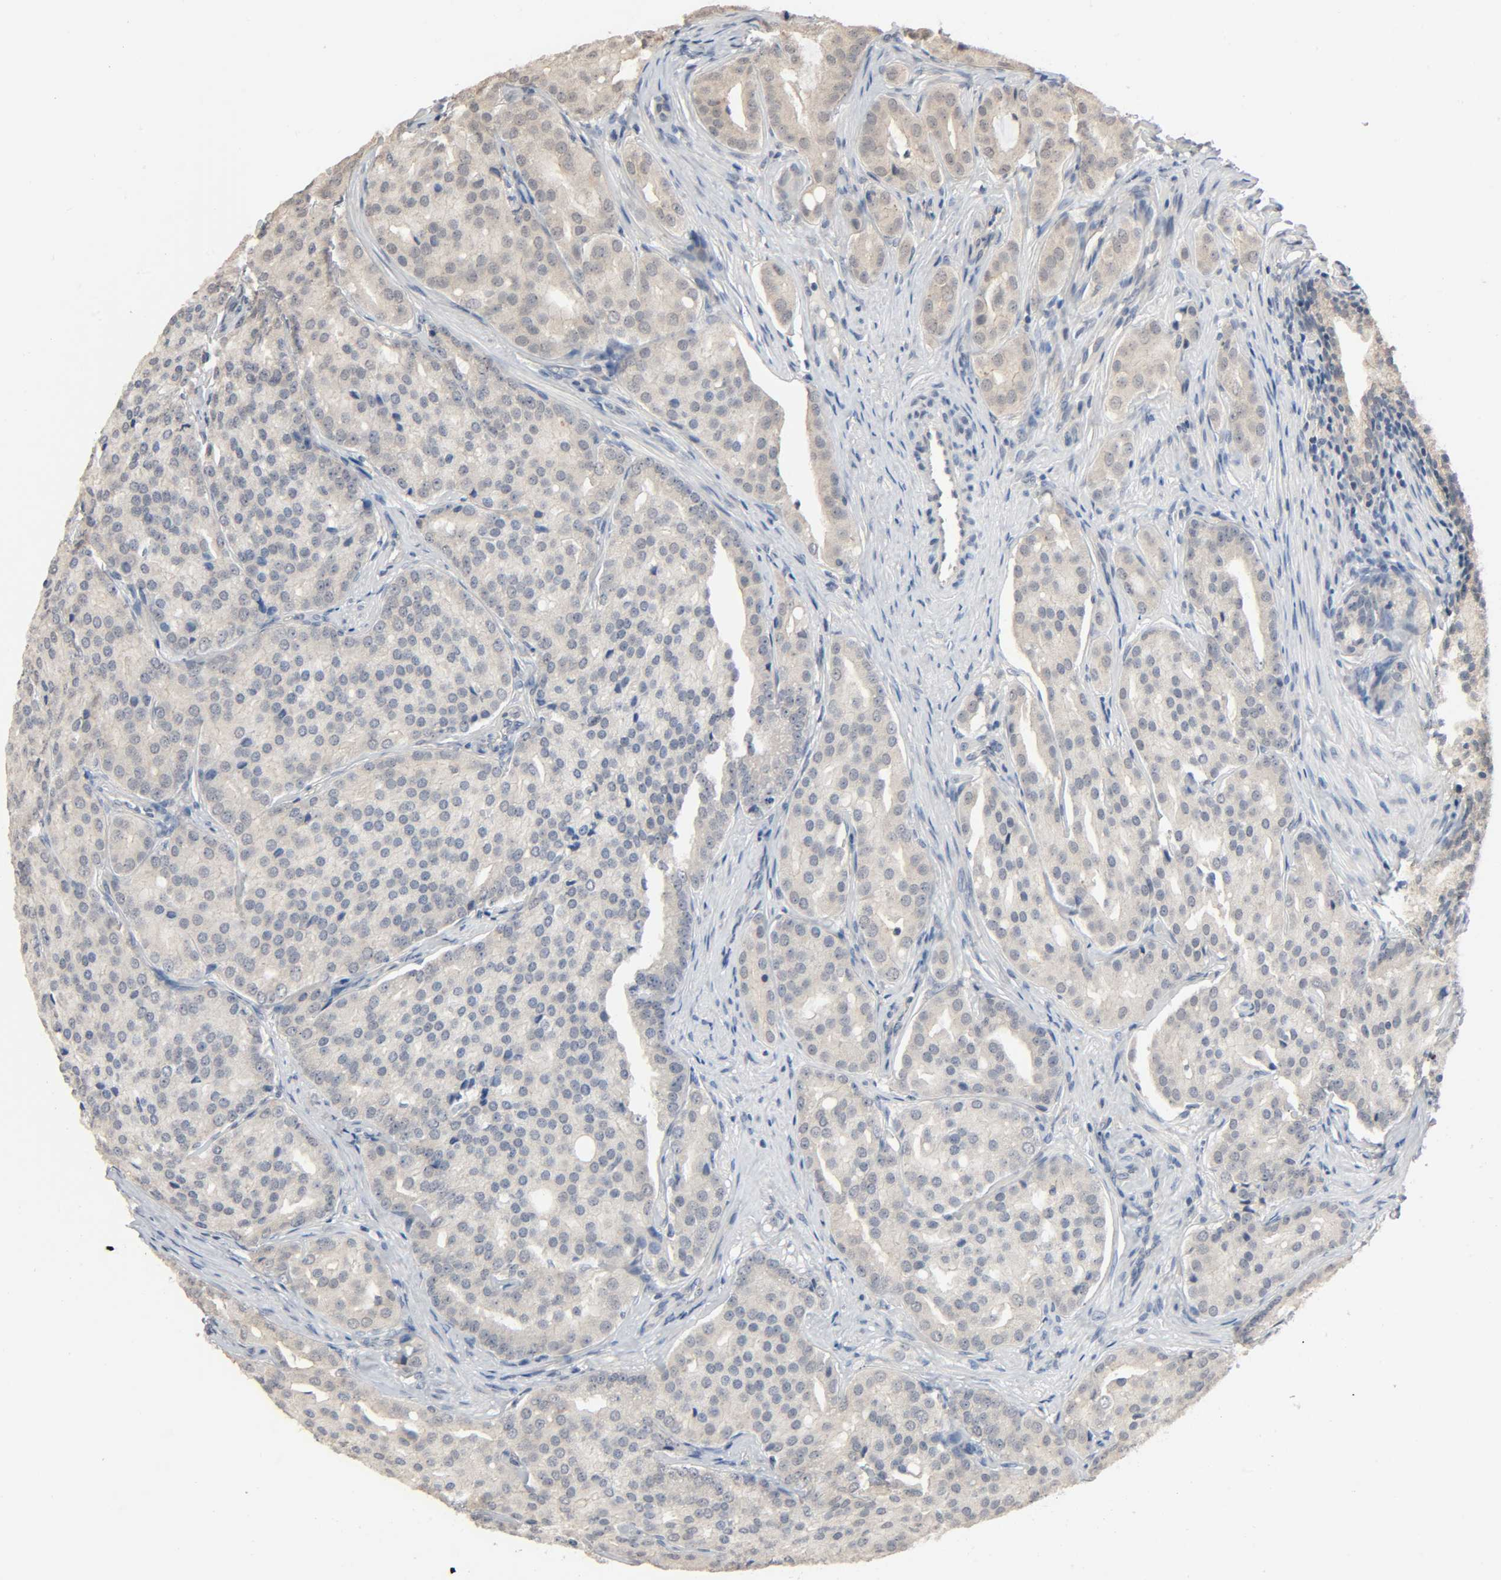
{"staining": {"intensity": "weak", "quantity": "<25%", "location": "cytoplasmic/membranous"}, "tissue": "prostate cancer", "cell_type": "Tumor cells", "image_type": "cancer", "snomed": [{"axis": "morphology", "description": "Adenocarcinoma, High grade"}, {"axis": "topography", "description": "Prostate"}], "caption": "The micrograph shows no staining of tumor cells in prostate cancer (adenocarcinoma (high-grade)).", "gene": "MAGEA8", "patient": {"sex": "male", "age": 64}}